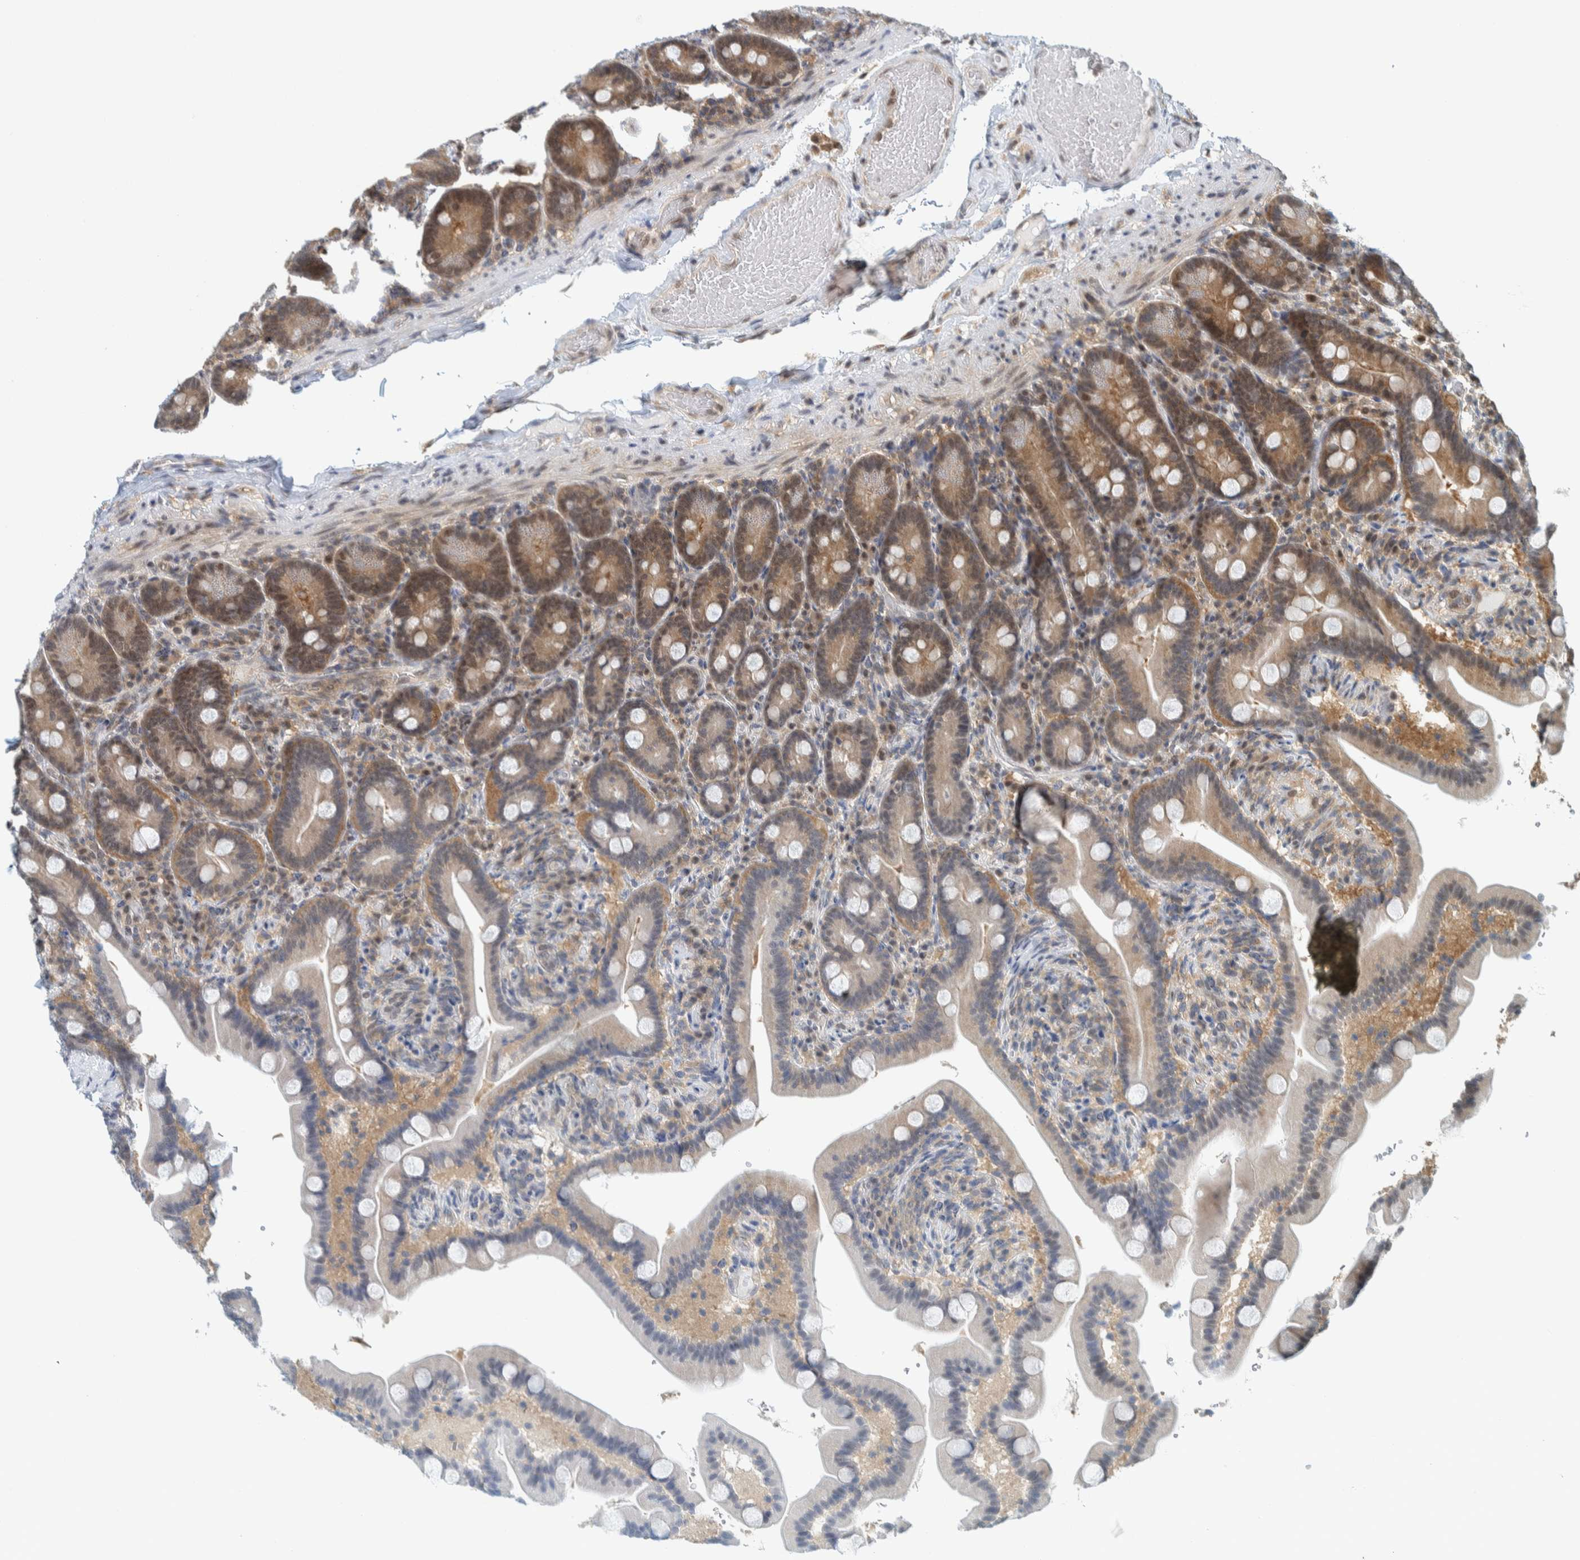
{"staining": {"intensity": "moderate", "quantity": "25%-75%", "location": "cytoplasmic/membranous,nuclear"}, "tissue": "duodenum", "cell_type": "Glandular cells", "image_type": "normal", "snomed": [{"axis": "morphology", "description": "Normal tissue, NOS"}, {"axis": "topography", "description": "Duodenum"}], "caption": "About 25%-75% of glandular cells in benign human duodenum show moderate cytoplasmic/membranous,nuclear protein expression as visualized by brown immunohistochemical staining.", "gene": "COPS3", "patient": {"sex": "male", "age": 54}}